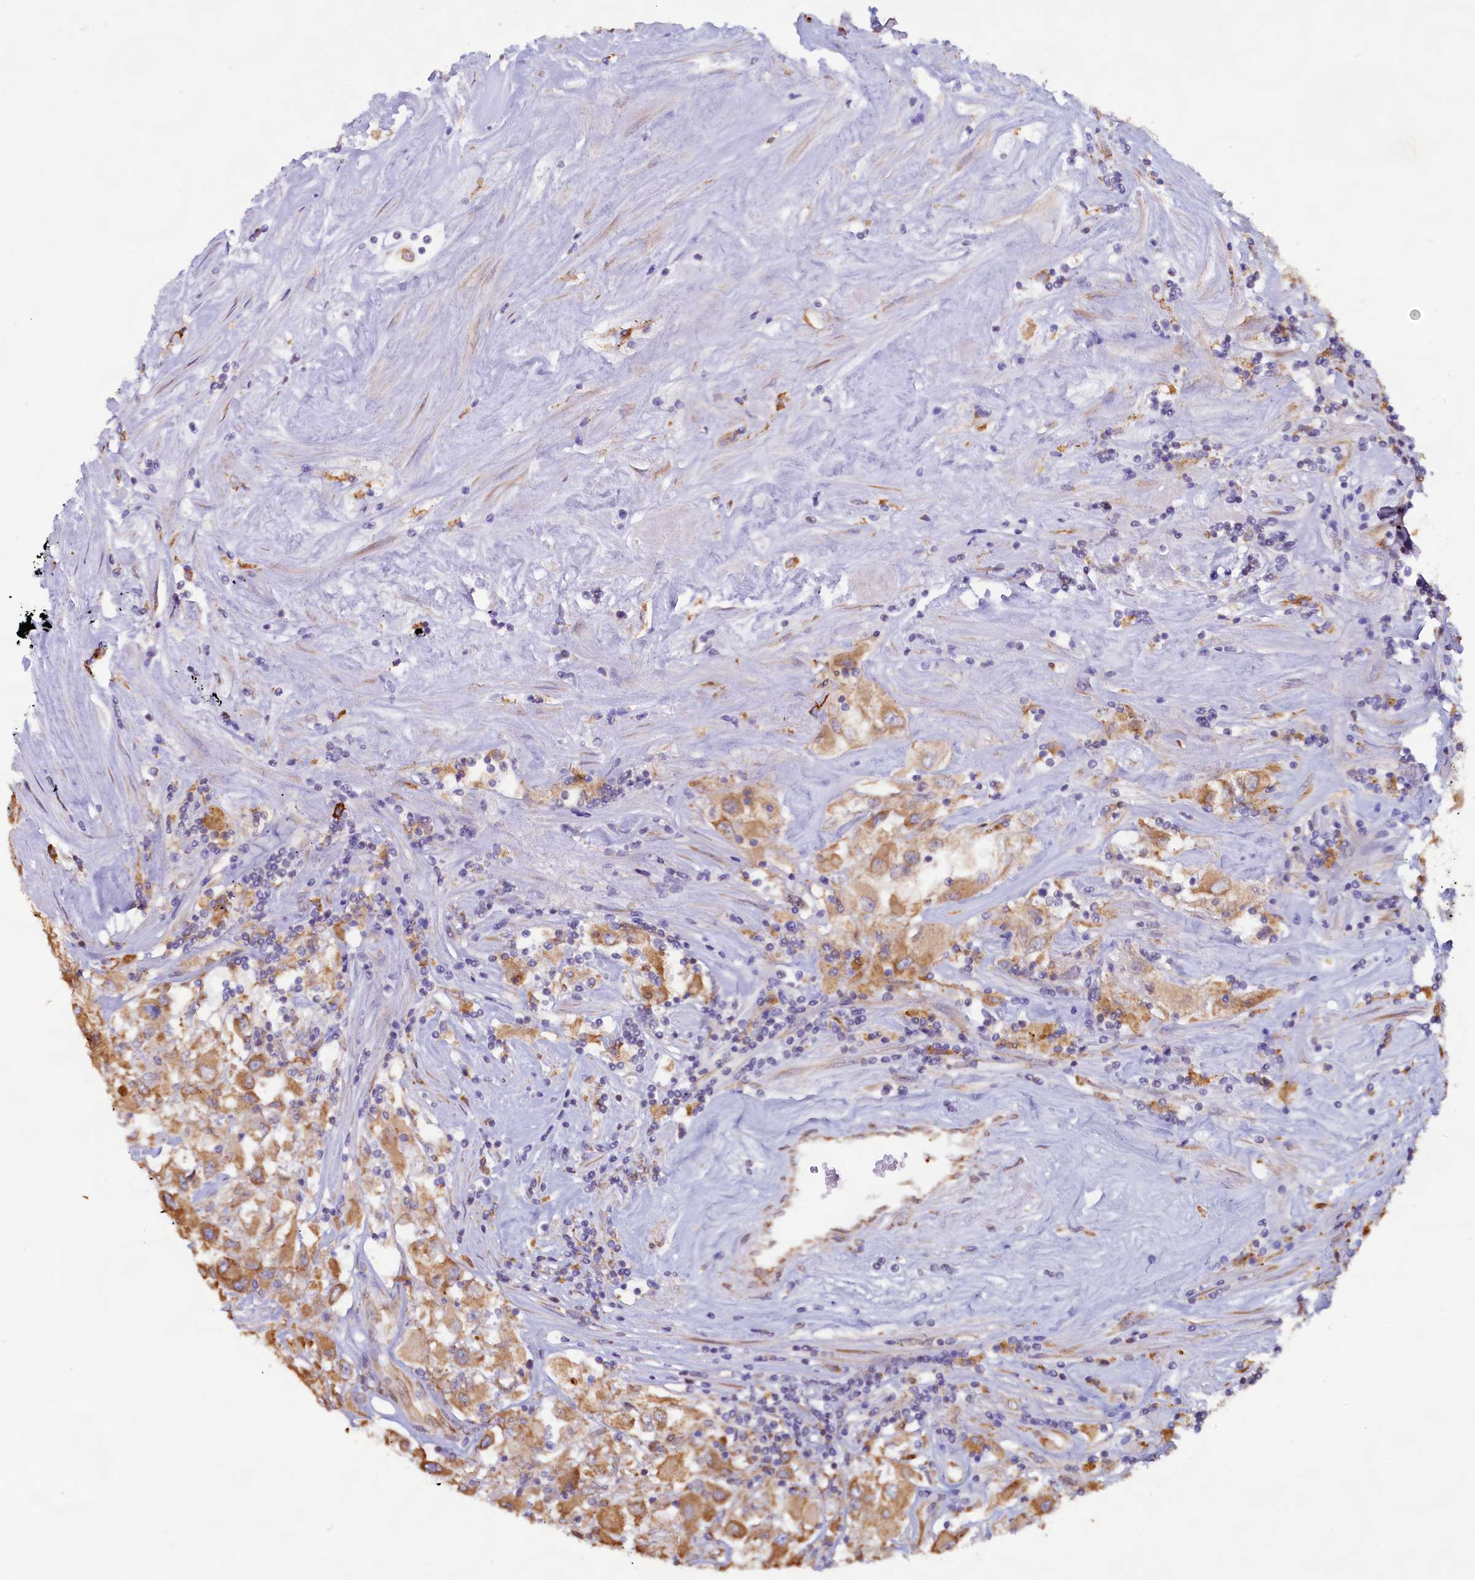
{"staining": {"intensity": "moderate", "quantity": ">75%", "location": "cytoplasmic/membranous"}, "tissue": "renal cancer", "cell_type": "Tumor cells", "image_type": "cancer", "snomed": [{"axis": "morphology", "description": "Adenocarcinoma, NOS"}, {"axis": "topography", "description": "Kidney"}], "caption": "IHC of renal adenocarcinoma shows medium levels of moderate cytoplasmic/membranous staining in about >75% of tumor cells.", "gene": "TBC1D19", "patient": {"sex": "female", "age": 52}}